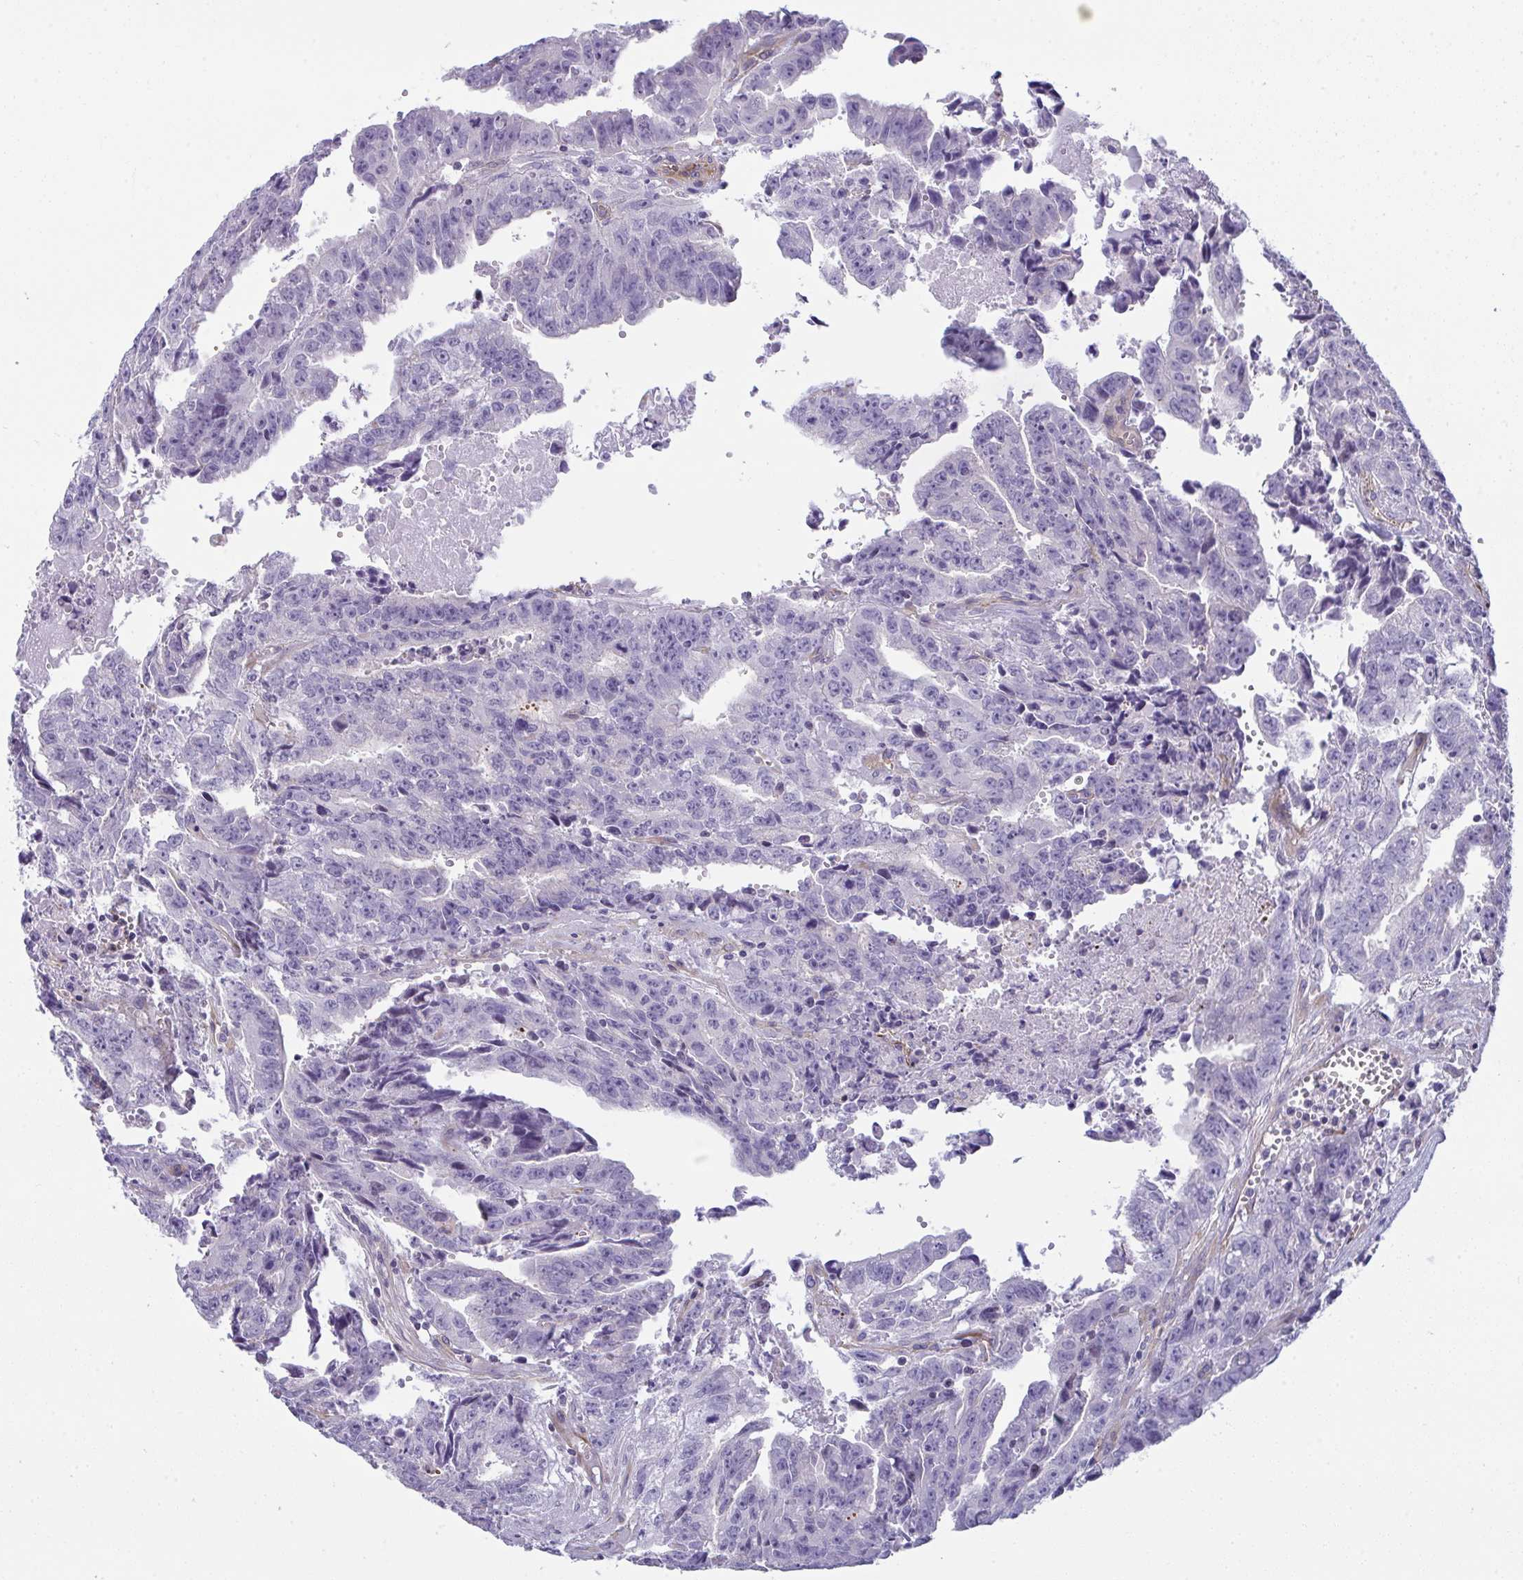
{"staining": {"intensity": "negative", "quantity": "none", "location": "none"}, "tissue": "testis cancer", "cell_type": "Tumor cells", "image_type": "cancer", "snomed": [{"axis": "morphology", "description": "Carcinoma, Embryonal, NOS"}, {"axis": "morphology", "description": "Teratoma, malignant, NOS"}, {"axis": "topography", "description": "Testis"}], "caption": "The immunohistochemistry photomicrograph has no significant positivity in tumor cells of testis cancer (malignant teratoma) tissue.", "gene": "MYL12A", "patient": {"sex": "male", "age": 24}}